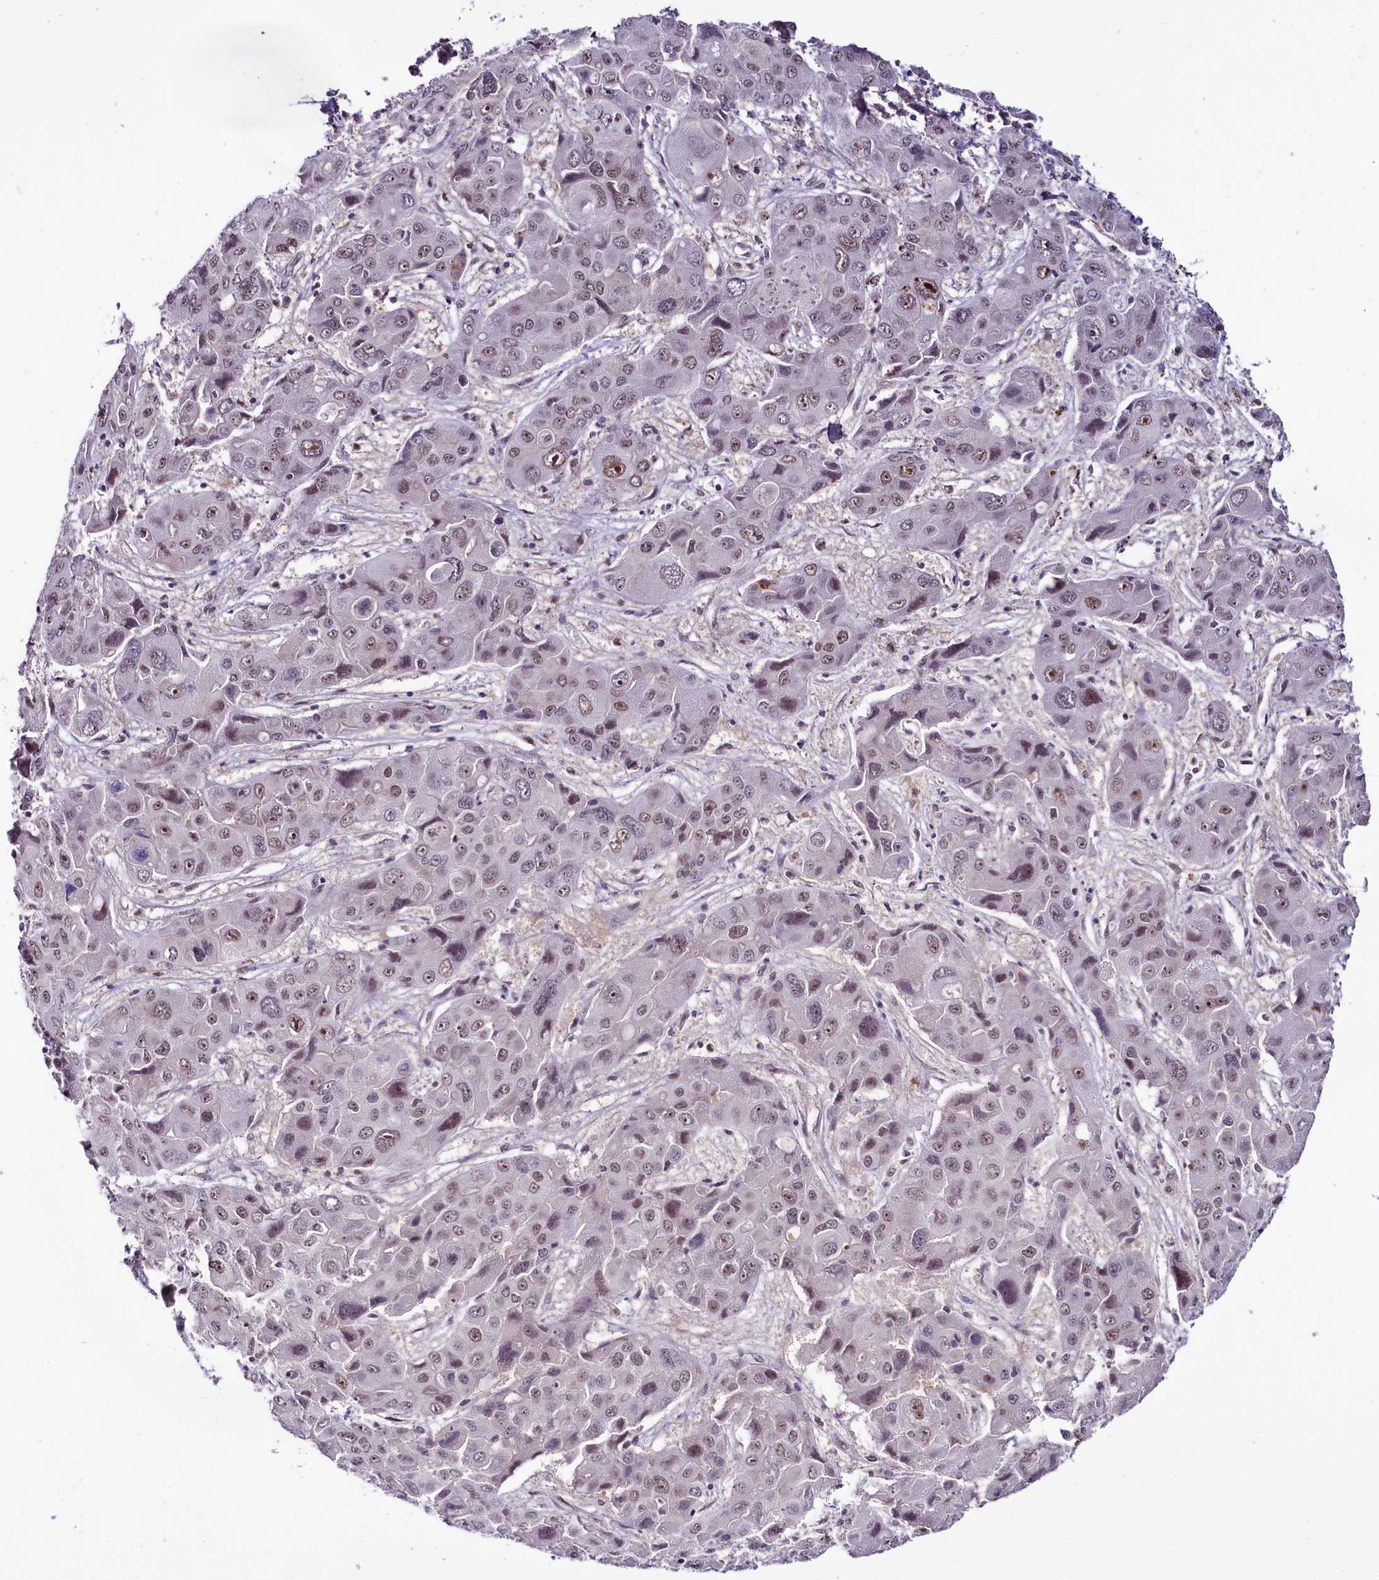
{"staining": {"intensity": "moderate", "quantity": "<25%", "location": "nuclear"}, "tissue": "liver cancer", "cell_type": "Tumor cells", "image_type": "cancer", "snomed": [{"axis": "morphology", "description": "Cholangiocarcinoma"}, {"axis": "topography", "description": "Liver"}], "caption": "DAB (3,3'-diaminobenzidine) immunohistochemical staining of liver cancer shows moderate nuclear protein staining in approximately <25% of tumor cells.", "gene": "SCAF11", "patient": {"sex": "male", "age": 67}}